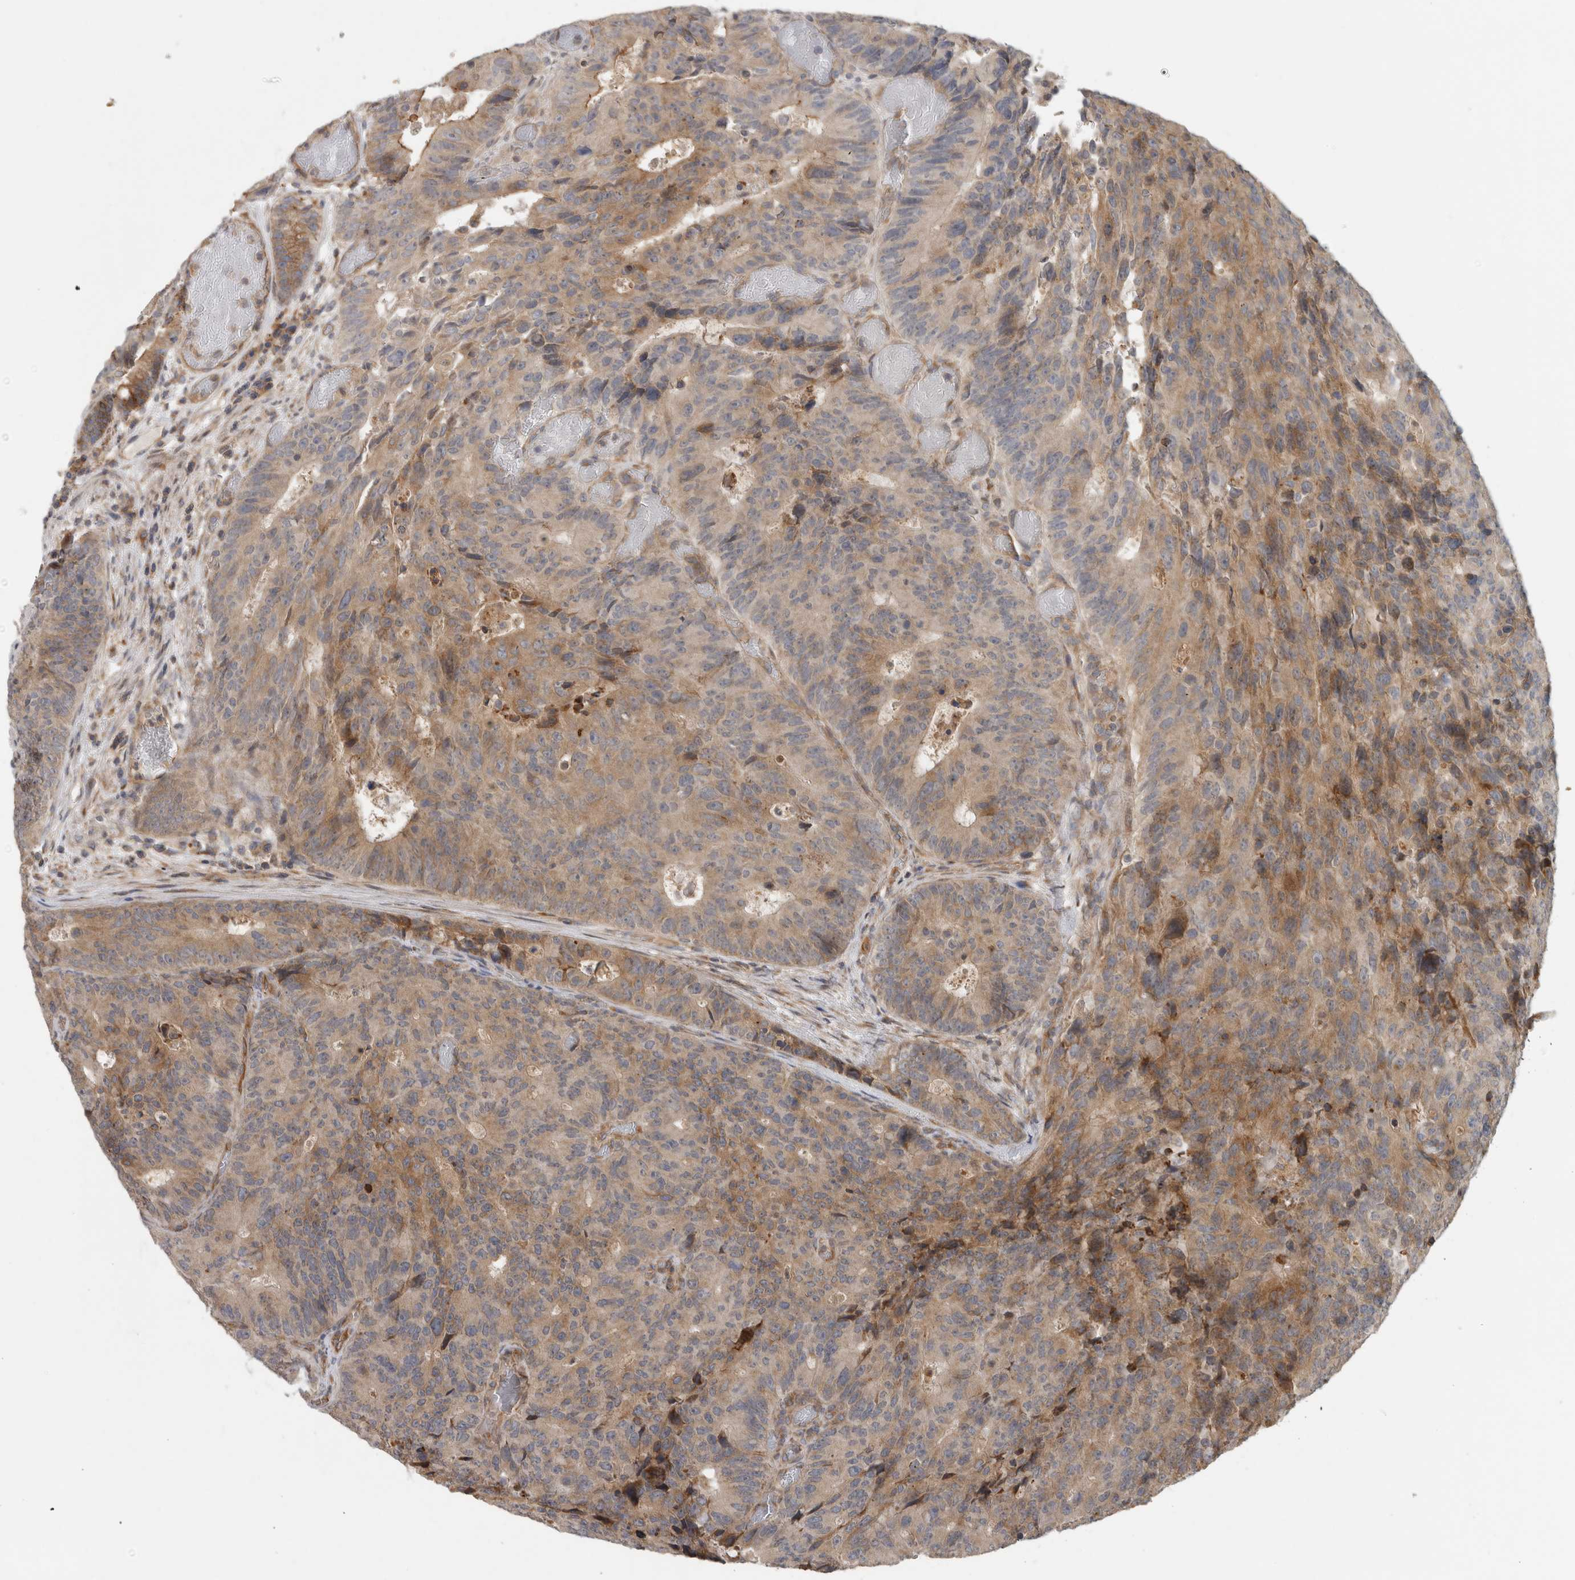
{"staining": {"intensity": "moderate", "quantity": "25%-75%", "location": "cytoplasmic/membranous"}, "tissue": "colorectal cancer", "cell_type": "Tumor cells", "image_type": "cancer", "snomed": [{"axis": "morphology", "description": "Adenocarcinoma, NOS"}, {"axis": "topography", "description": "Colon"}], "caption": "Approximately 25%-75% of tumor cells in colorectal adenocarcinoma show moderate cytoplasmic/membranous protein expression as visualized by brown immunohistochemical staining.", "gene": "PARP6", "patient": {"sex": "male", "age": 87}}